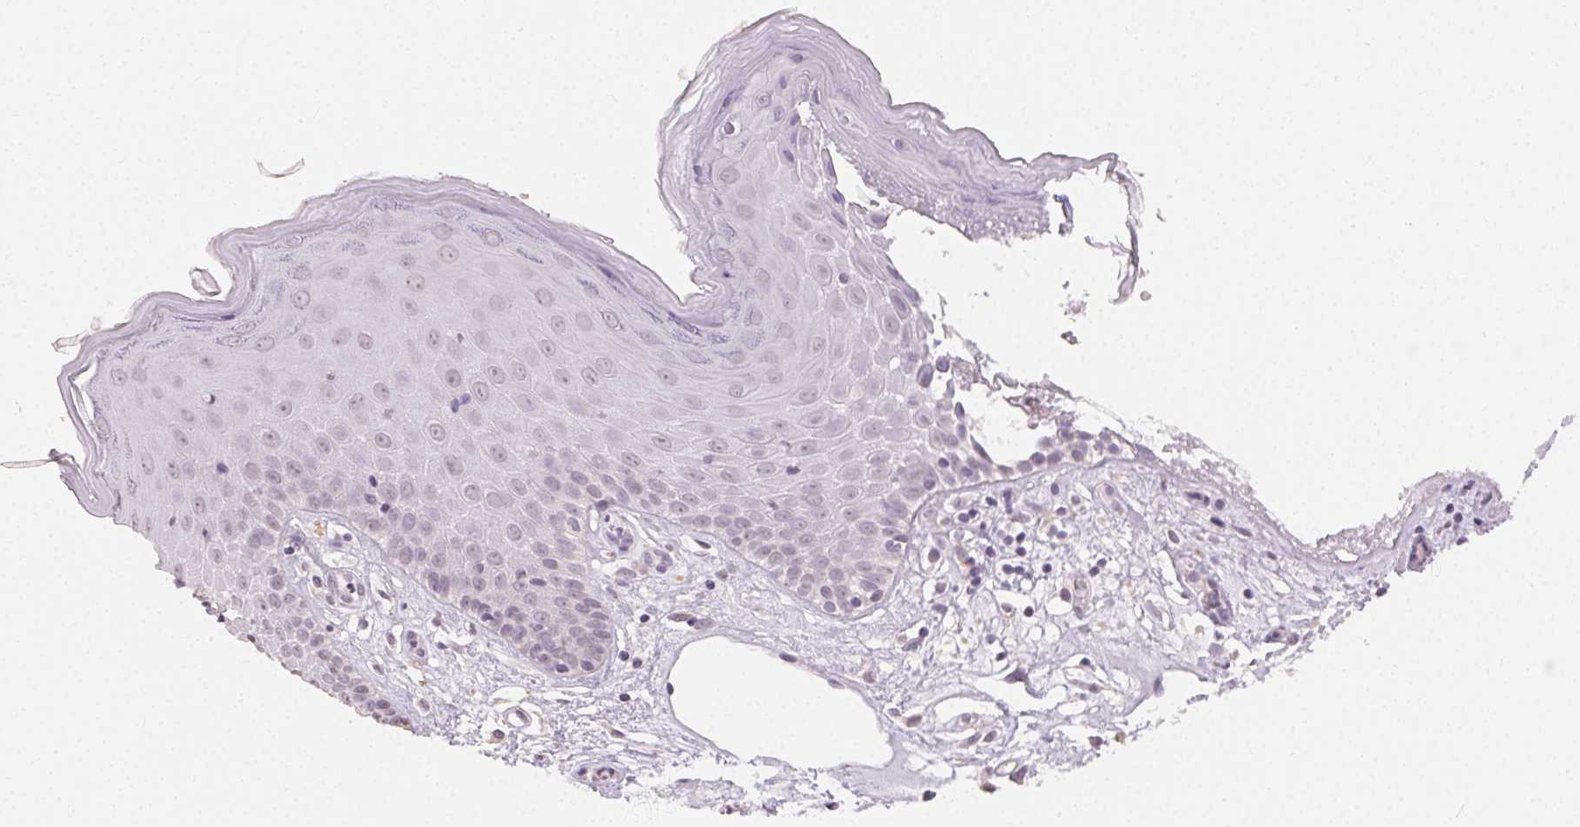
{"staining": {"intensity": "negative", "quantity": "none", "location": "none"}, "tissue": "skin", "cell_type": "Epidermal cells", "image_type": "normal", "snomed": [{"axis": "morphology", "description": "Normal tissue, NOS"}, {"axis": "topography", "description": "Vulva"}], "caption": "This histopathology image is of unremarkable skin stained with immunohistochemistry (IHC) to label a protein in brown with the nuclei are counter-stained blue. There is no positivity in epidermal cells. (Brightfield microscopy of DAB (3,3'-diaminobenzidine) immunohistochemistry at high magnification).", "gene": "TMEM174", "patient": {"sex": "female", "age": 68}}